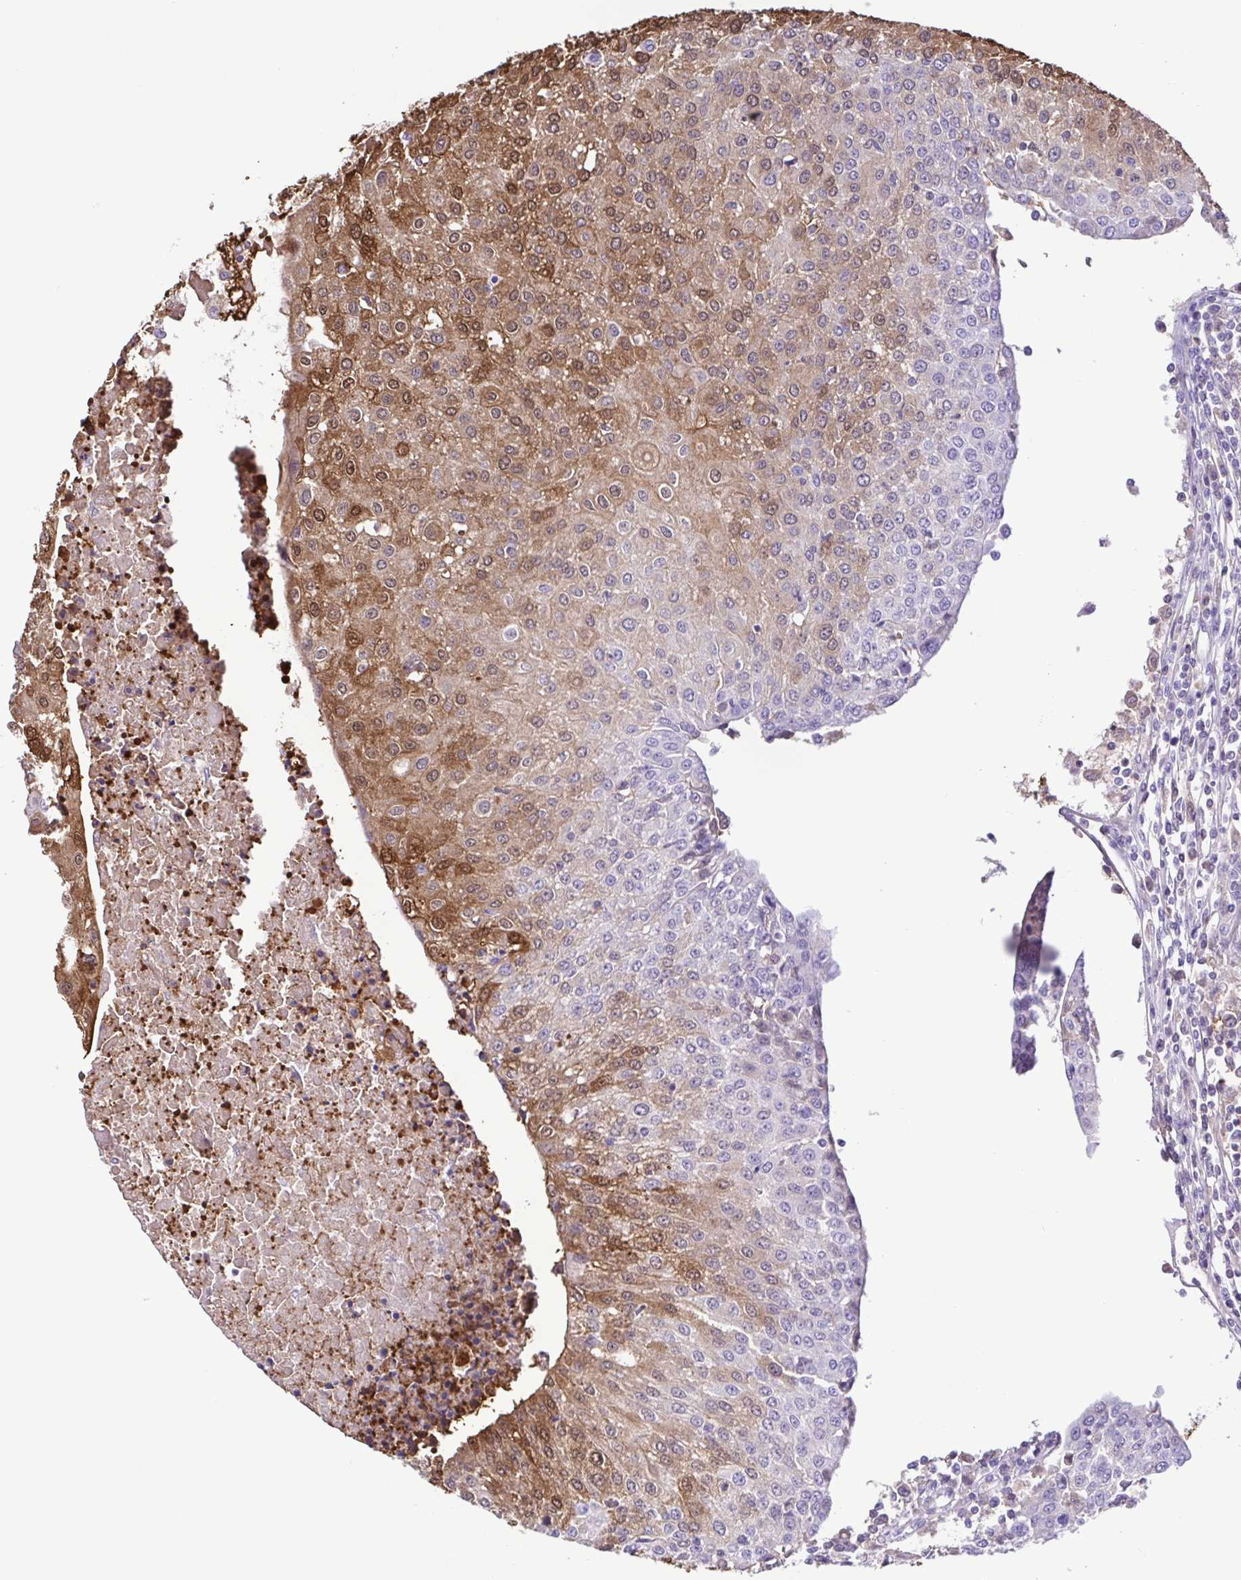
{"staining": {"intensity": "moderate", "quantity": "25%-75%", "location": "cytoplasmic/membranous,nuclear"}, "tissue": "urothelial cancer", "cell_type": "Tumor cells", "image_type": "cancer", "snomed": [{"axis": "morphology", "description": "Urothelial carcinoma, High grade"}, {"axis": "topography", "description": "Urinary bladder"}], "caption": "Urothelial cancer stained for a protein (brown) displays moderate cytoplasmic/membranous and nuclear positive positivity in approximately 25%-75% of tumor cells.", "gene": "CASP14", "patient": {"sex": "female", "age": 85}}